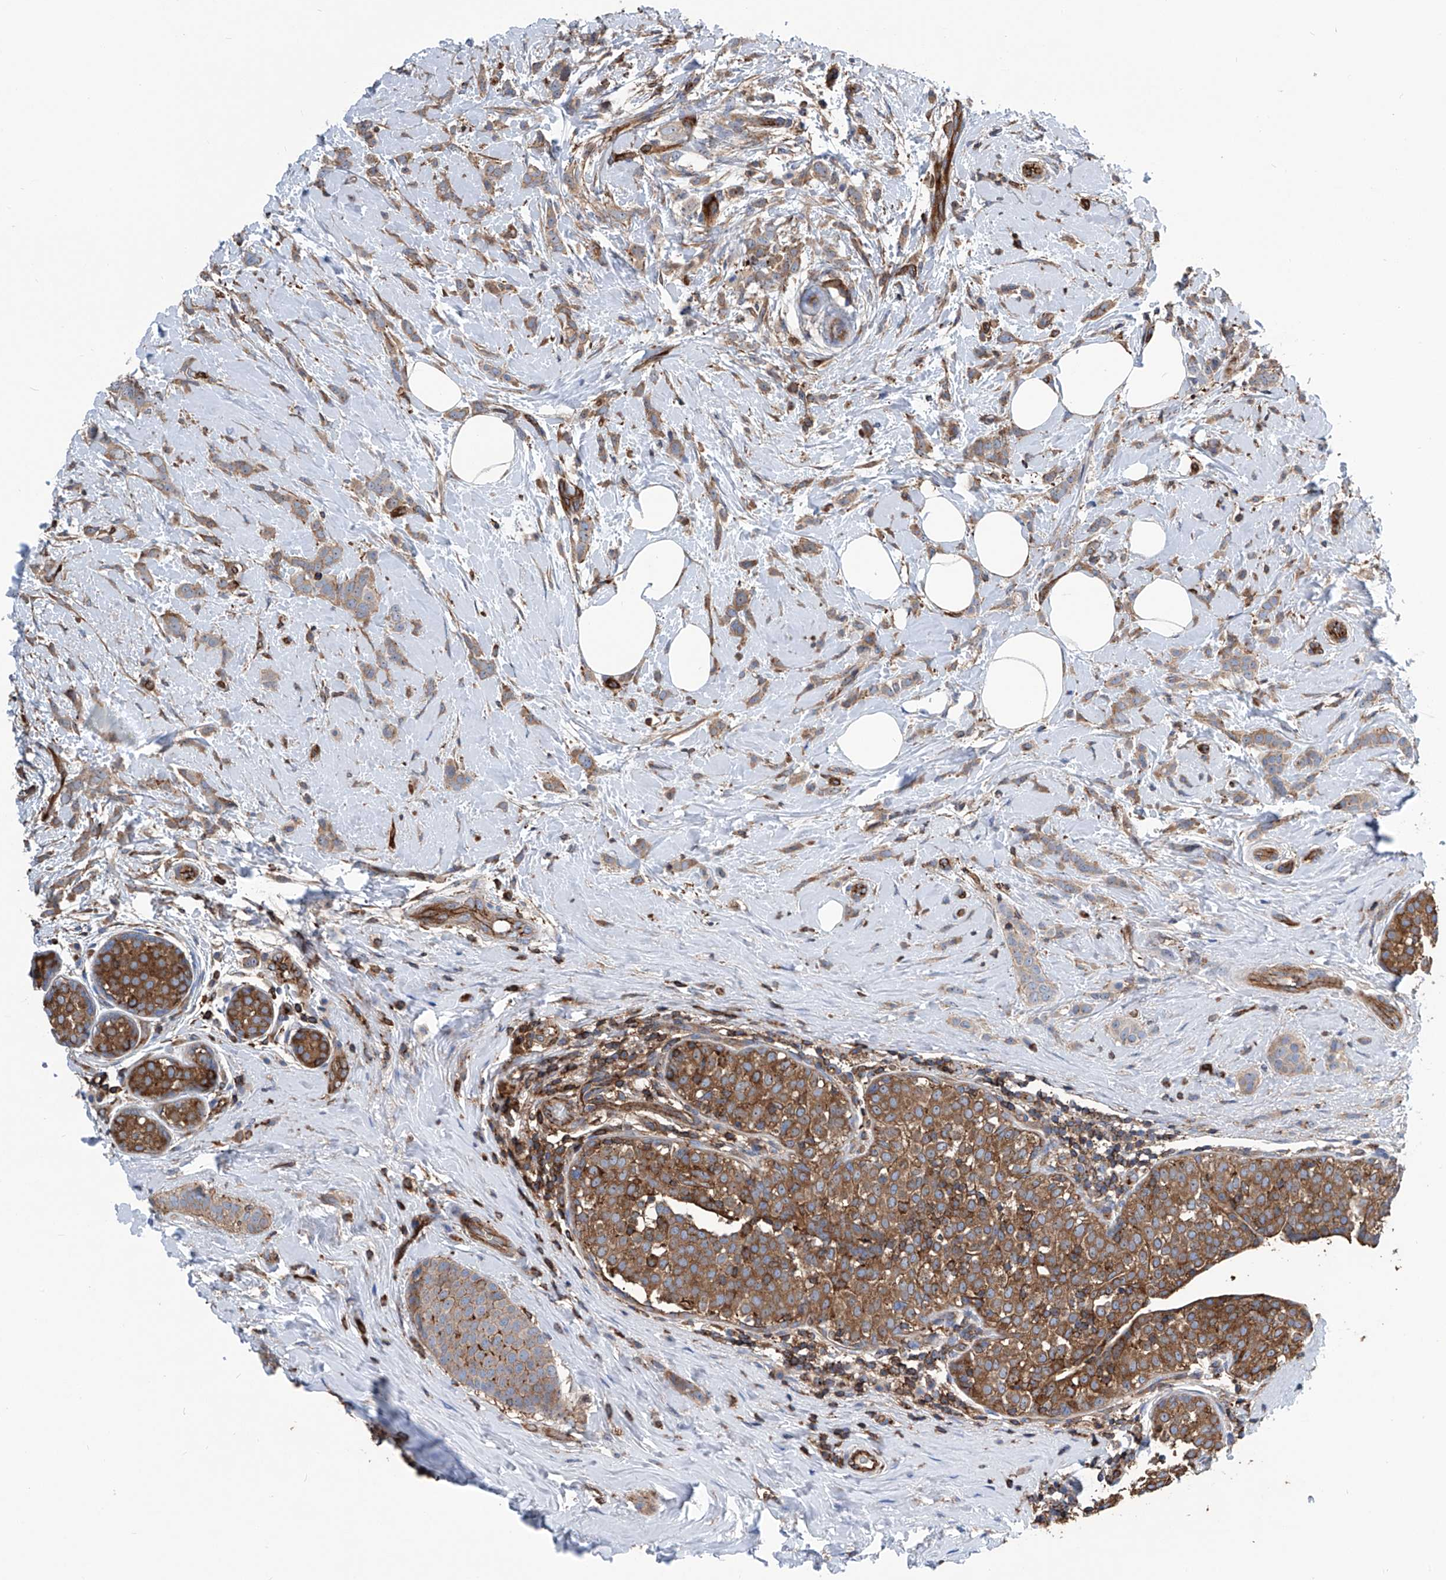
{"staining": {"intensity": "moderate", "quantity": ">75%", "location": "cytoplasmic/membranous"}, "tissue": "breast cancer", "cell_type": "Tumor cells", "image_type": "cancer", "snomed": [{"axis": "morphology", "description": "Lobular carcinoma, in situ"}, {"axis": "morphology", "description": "Lobular carcinoma"}, {"axis": "topography", "description": "Breast"}], "caption": "Immunohistochemical staining of breast cancer shows medium levels of moderate cytoplasmic/membranous positivity in about >75% of tumor cells.", "gene": "ZNF484", "patient": {"sex": "female", "age": 41}}